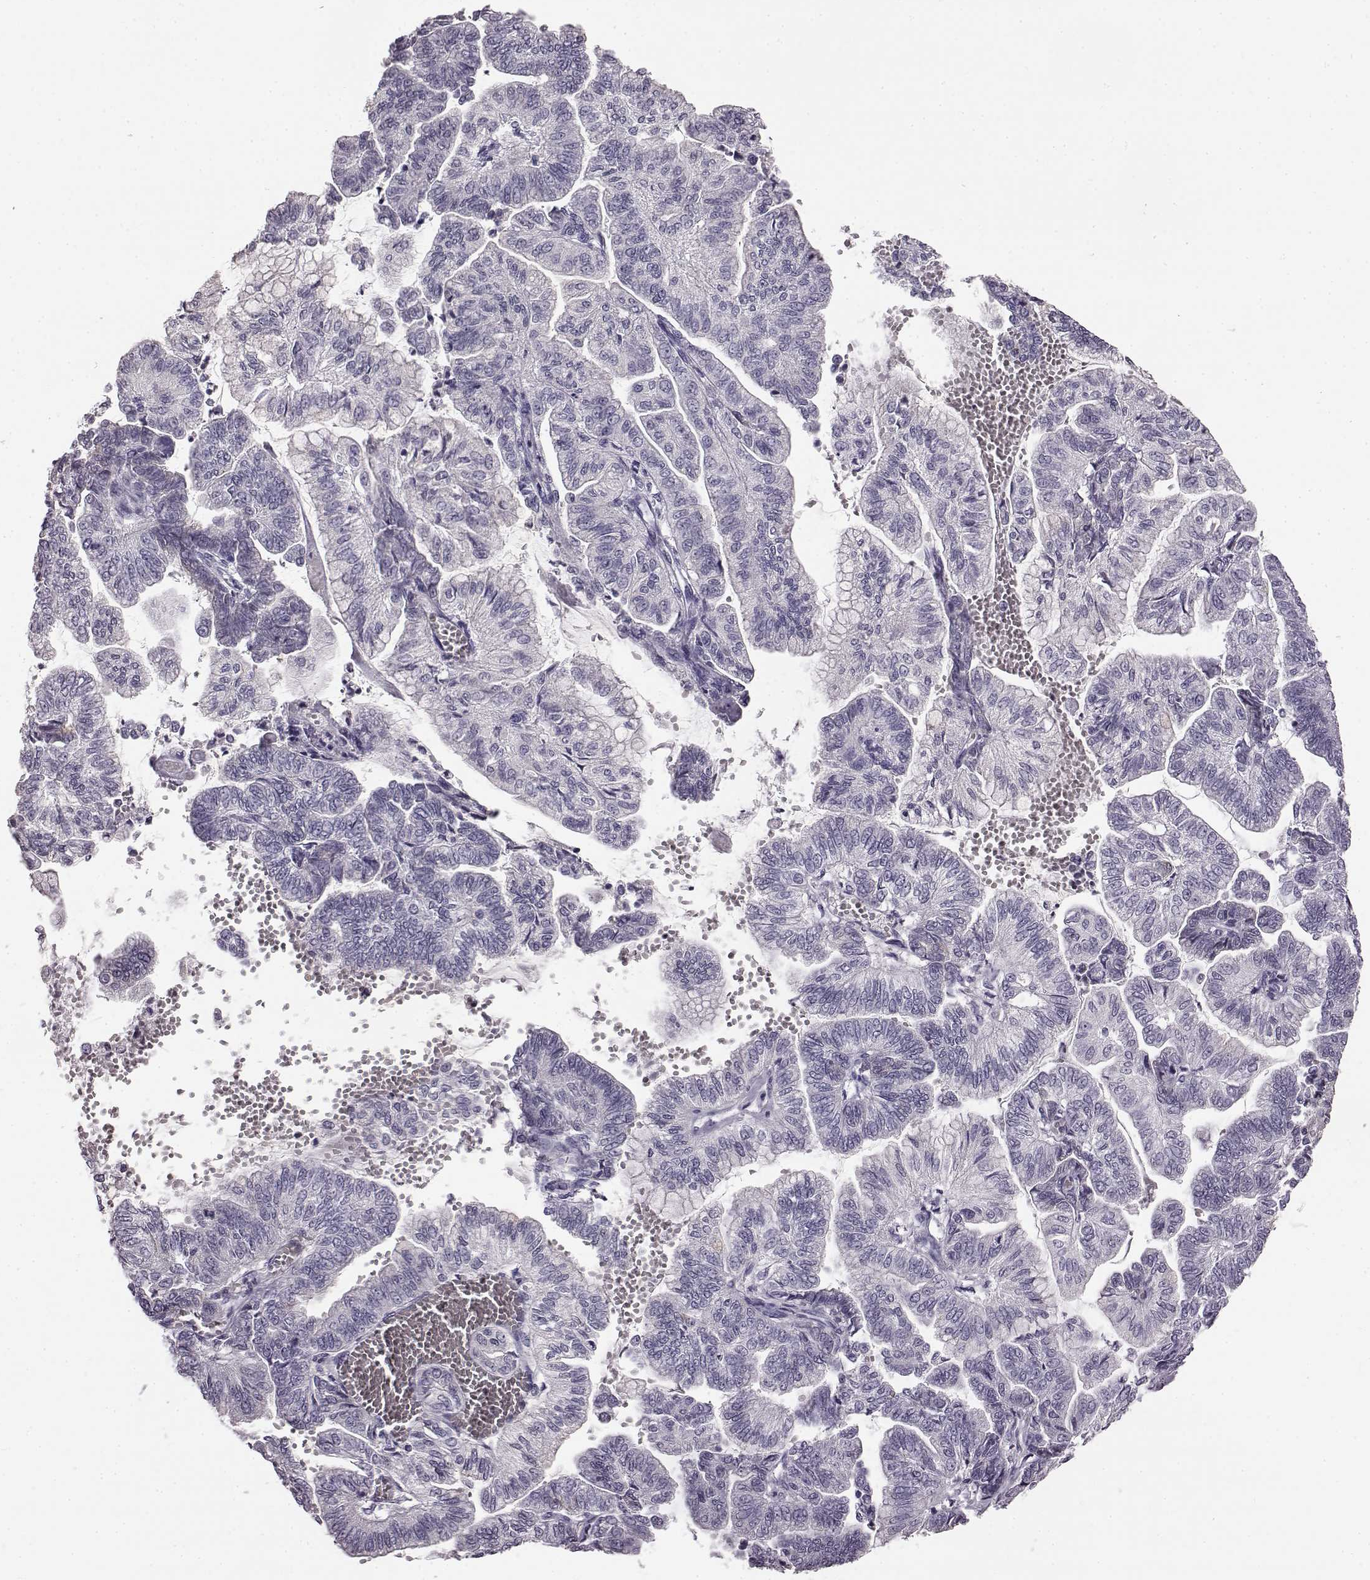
{"staining": {"intensity": "negative", "quantity": "none", "location": "none"}, "tissue": "stomach cancer", "cell_type": "Tumor cells", "image_type": "cancer", "snomed": [{"axis": "morphology", "description": "Adenocarcinoma, NOS"}, {"axis": "topography", "description": "Stomach"}], "caption": "A micrograph of human stomach cancer is negative for staining in tumor cells.", "gene": "ODAD4", "patient": {"sex": "male", "age": 83}}